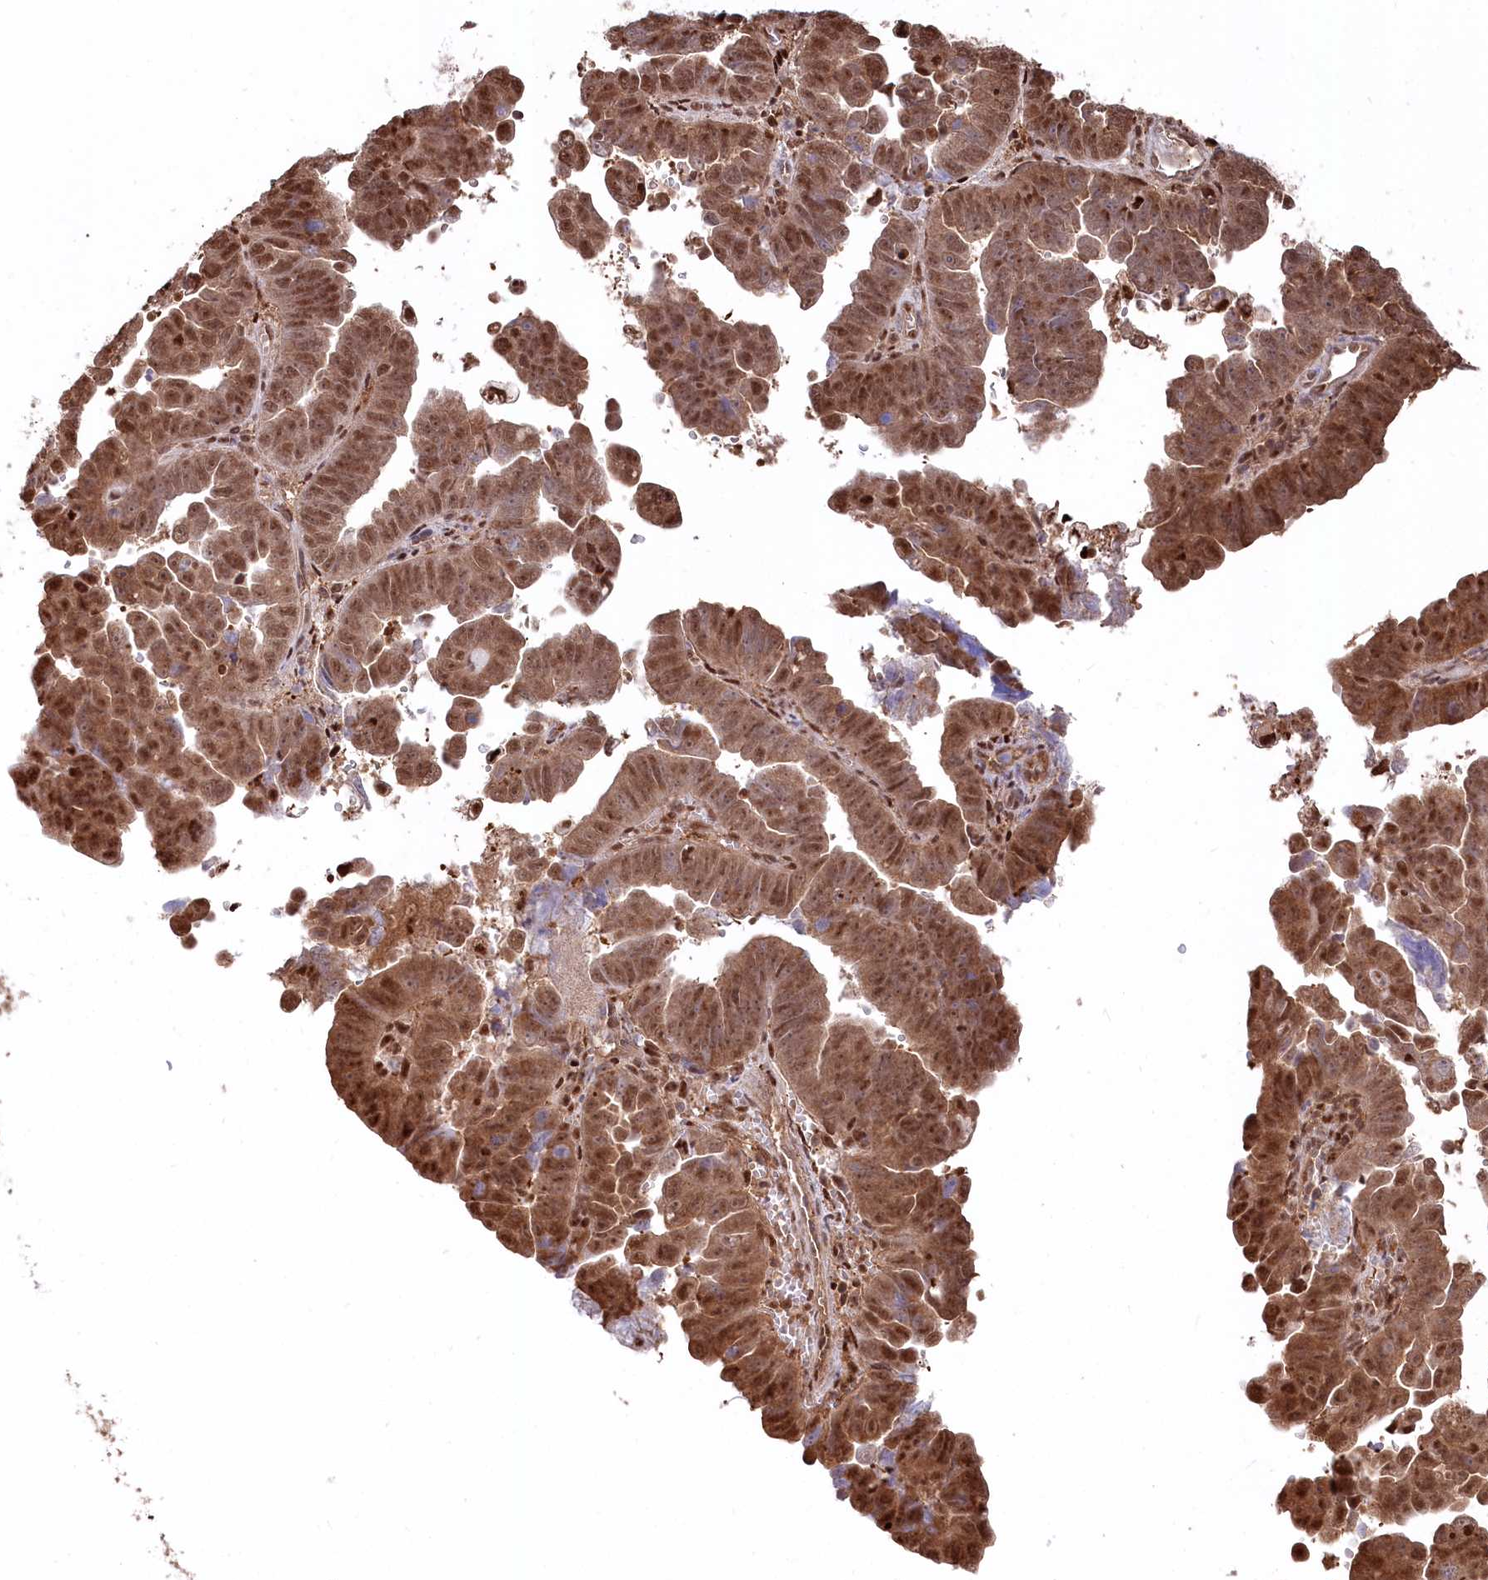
{"staining": {"intensity": "moderate", "quantity": ">75%", "location": "cytoplasmic/membranous,nuclear"}, "tissue": "endometrial cancer", "cell_type": "Tumor cells", "image_type": "cancer", "snomed": [{"axis": "morphology", "description": "Adenocarcinoma, NOS"}, {"axis": "topography", "description": "Endometrium"}], "caption": "Immunohistochemical staining of endometrial adenocarcinoma shows medium levels of moderate cytoplasmic/membranous and nuclear protein expression in approximately >75% of tumor cells.", "gene": "PSMA1", "patient": {"sex": "female", "age": 75}}